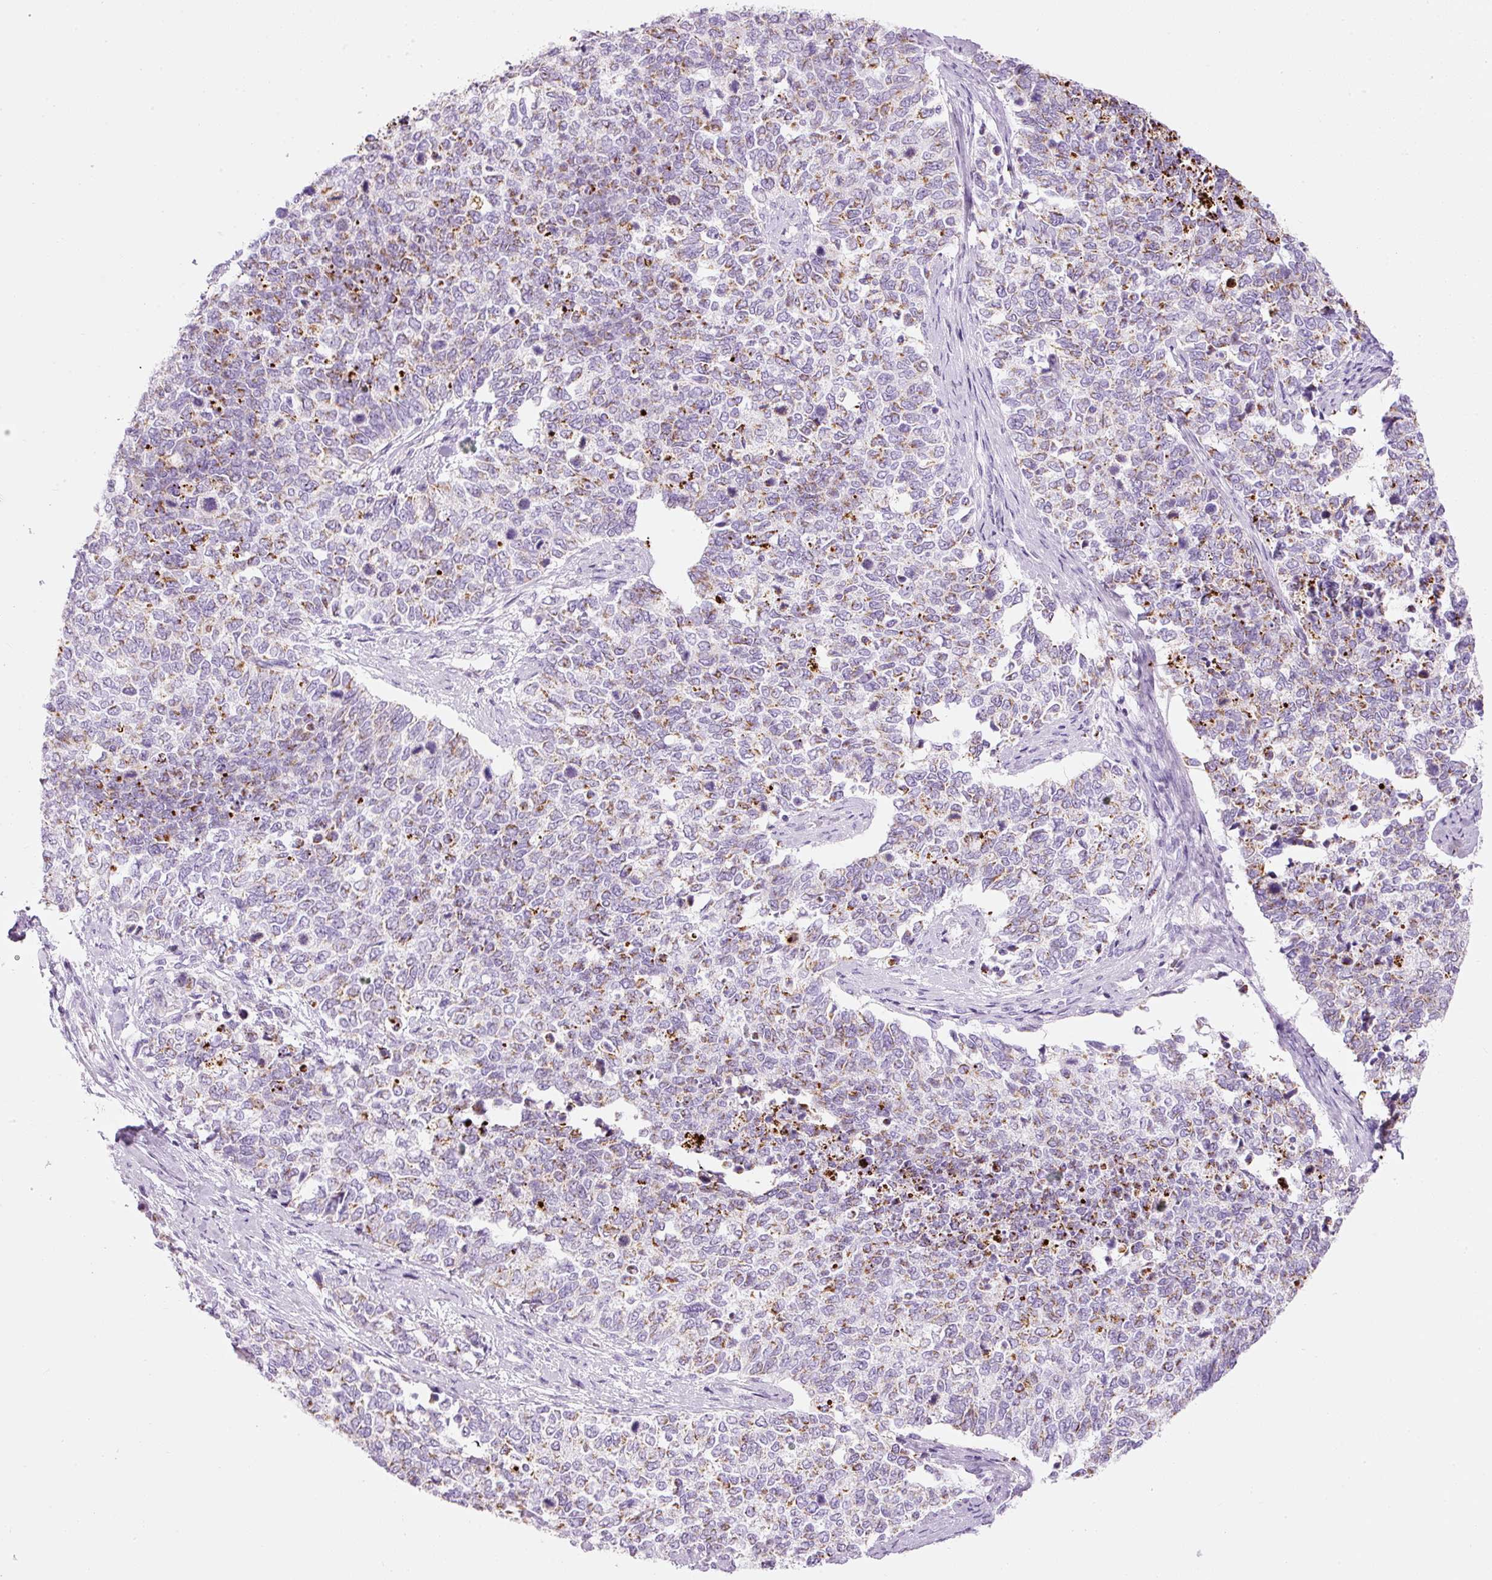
{"staining": {"intensity": "weak", "quantity": "25%-75%", "location": "cytoplasmic/membranous"}, "tissue": "cervical cancer", "cell_type": "Tumor cells", "image_type": "cancer", "snomed": [{"axis": "morphology", "description": "Squamous cell carcinoma, NOS"}, {"axis": "topography", "description": "Cervix"}], "caption": "Cervical cancer was stained to show a protein in brown. There is low levels of weak cytoplasmic/membranous staining in about 25%-75% of tumor cells.", "gene": "CARD16", "patient": {"sex": "female", "age": 63}}